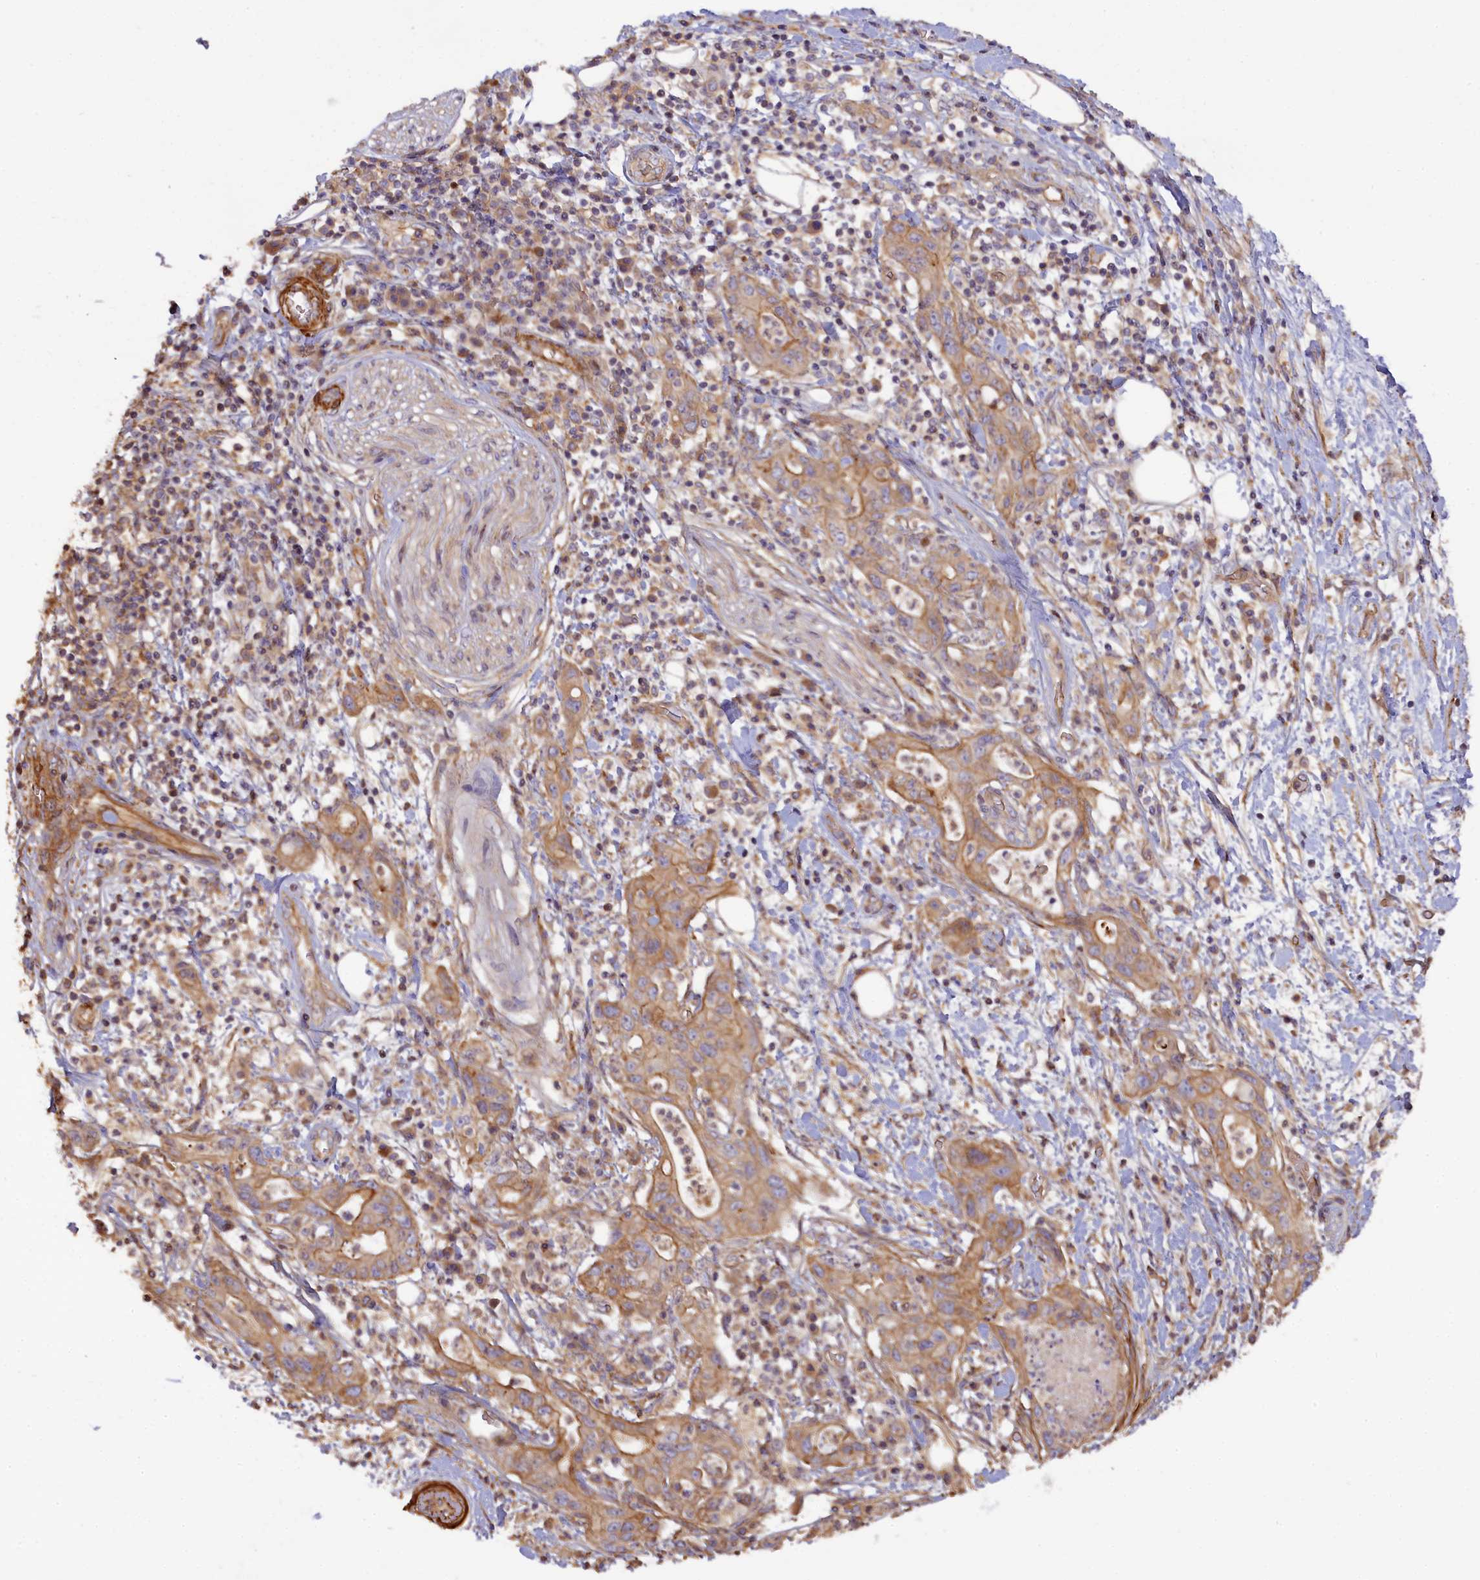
{"staining": {"intensity": "weak", "quantity": ">75%", "location": "cytoplasmic/membranous"}, "tissue": "pancreatic cancer", "cell_type": "Tumor cells", "image_type": "cancer", "snomed": [{"axis": "morphology", "description": "Adenocarcinoma, NOS"}, {"axis": "topography", "description": "Pancreas"}], "caption": "There is low levels of weak cytoplasmic/membranous staining in tumor cells of pancreatic cancer (adenocarcinoma), as demonstrated by immunohistochemical staining (brown color).", "gene": "FUZ", "patient": {"sex": "female", "age": 73}}